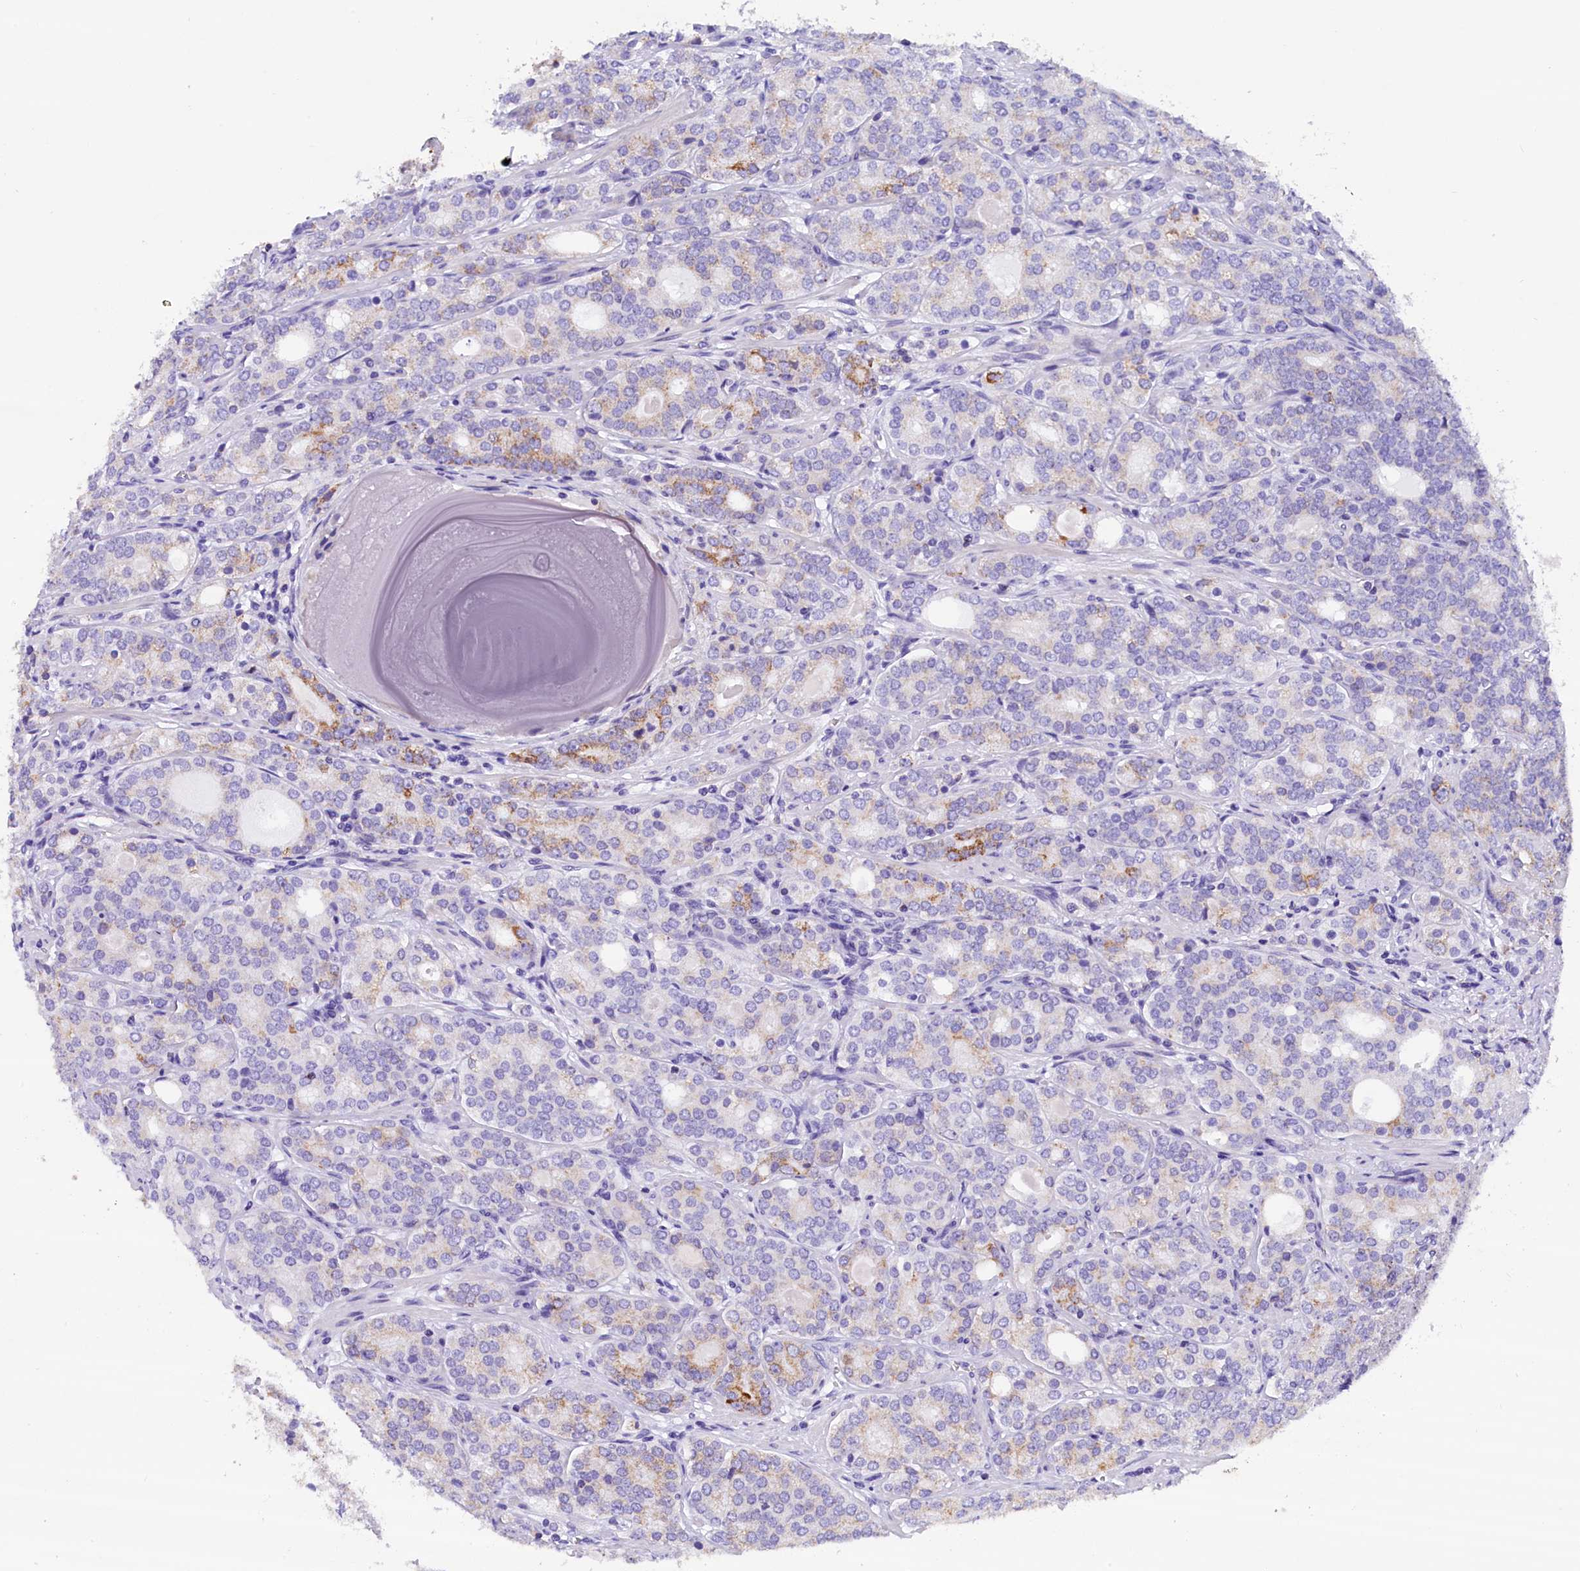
{"staining": {"intensity": "moderate", "quantity": "25%-75%", "location": "cytoplasmic/membranous"}, "tissue": "prostate cancer", "cell_type": "Tumor cells", "image_type": "cancer", "snomed": [{"axis": "morphology", "description": "Adenocarcinoma, High grade"}, {"axis": "topography", "description": "Prostate"}], "caption": "High-magnification brightfield microscopy of prostate cancer stained with DAB (3,3'-diaminobenzidine) (brown) and counterstained with hematoxylin (blue). tumor cells exhibit moderate cytoplasmic/membranous staining is seen in about25%-75% of cells.", "gene": "ABAT", "patient": {"sex": "male", "age": 64}}